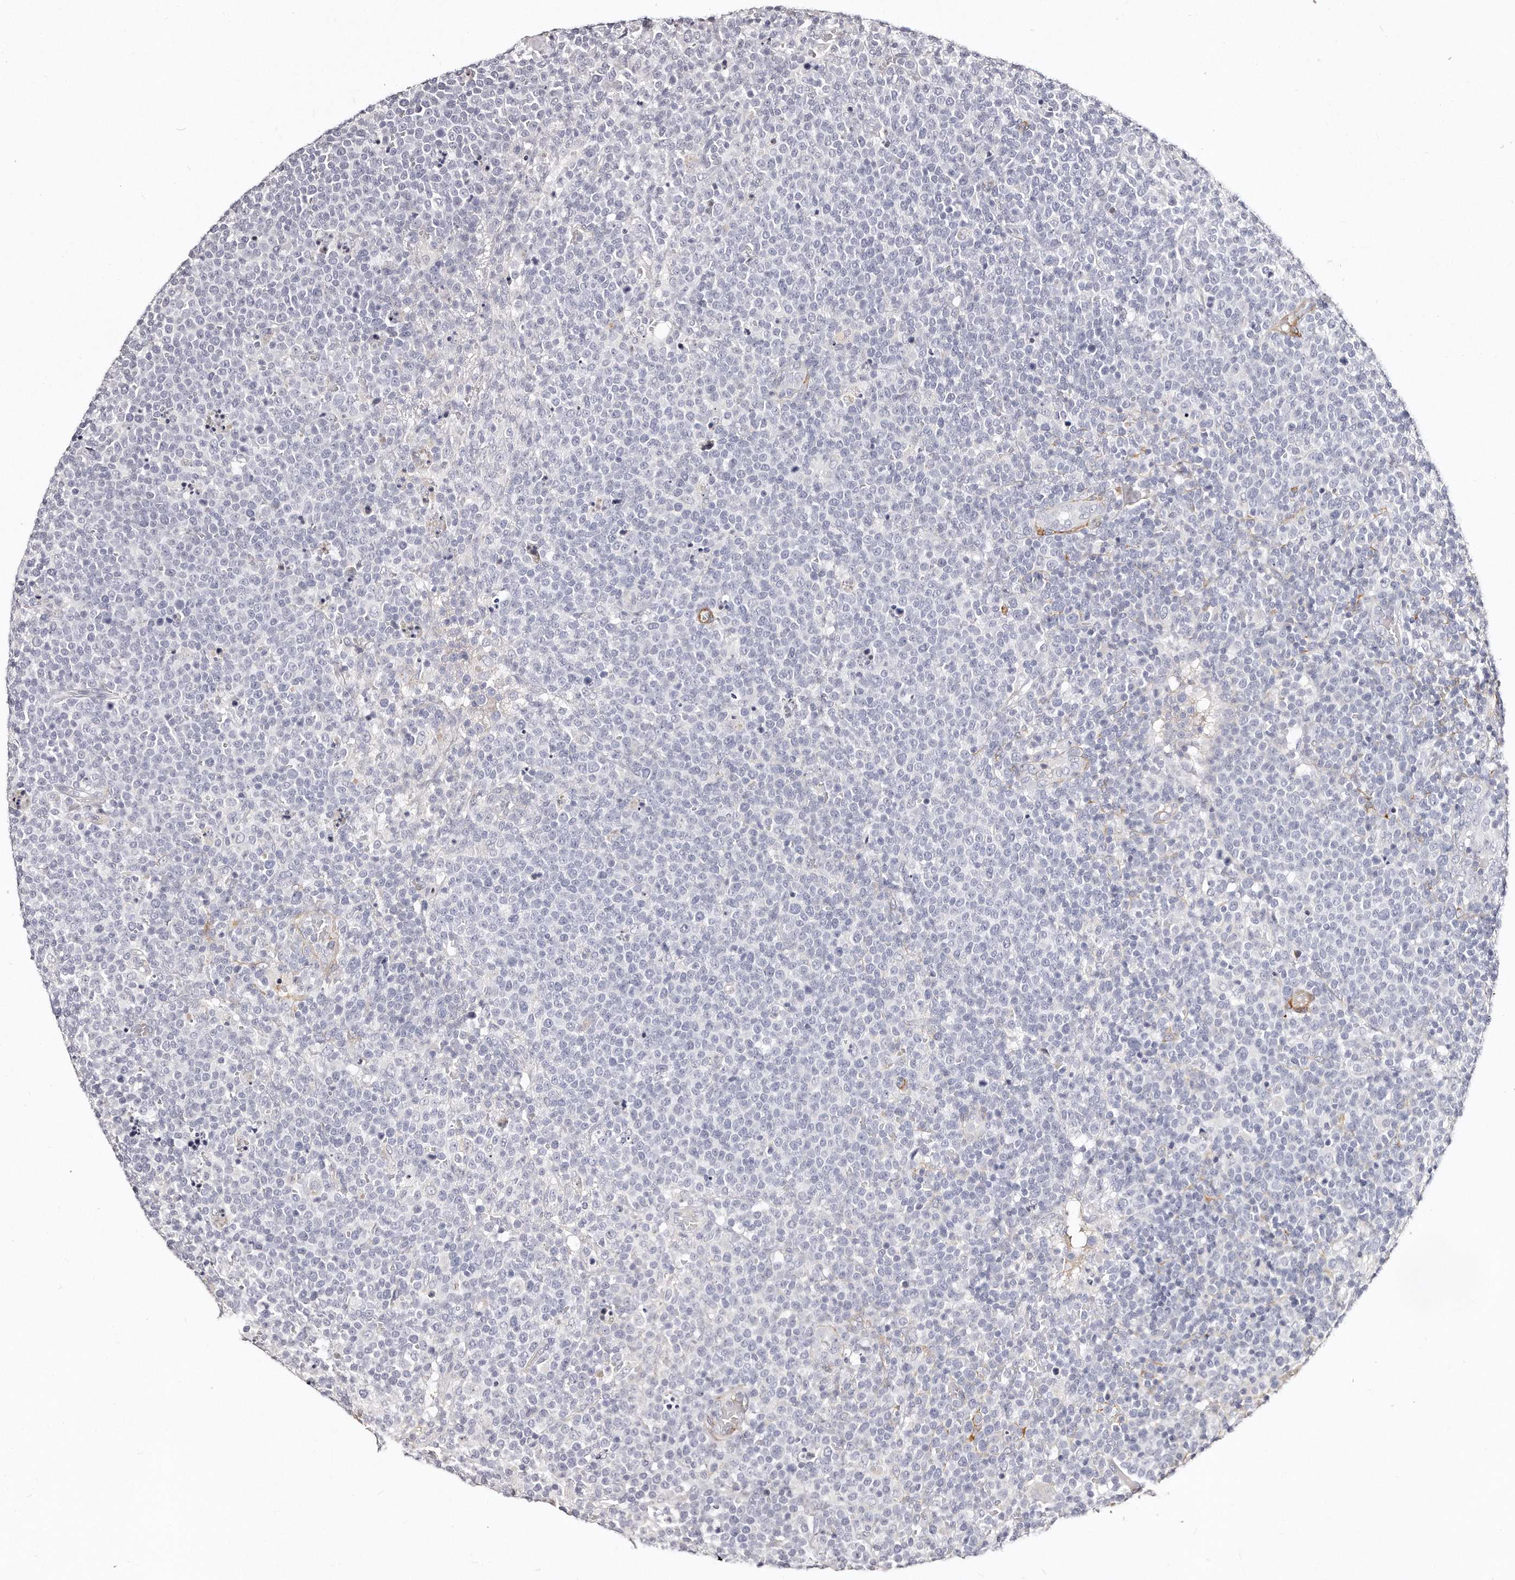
{"staining": {"intensity": "negative", "quantity": "none", "location": "none"}, "tissue": "lymphoma", "cell_type": "Tumor cells", "image_type": "cancer", "snomed": [{"axis": "morphology", "description": "Malignant lymphoma, non-Hodgkin's type, High grade"}, {"axis": "topography", "description": "Lymph node"}], "caption": "Human lymphoma stained for a protein using IHC demonstrates no staining in tumor cells.", "gene": "LMOD1", "patient": {"sex": "male", "age": 61}}